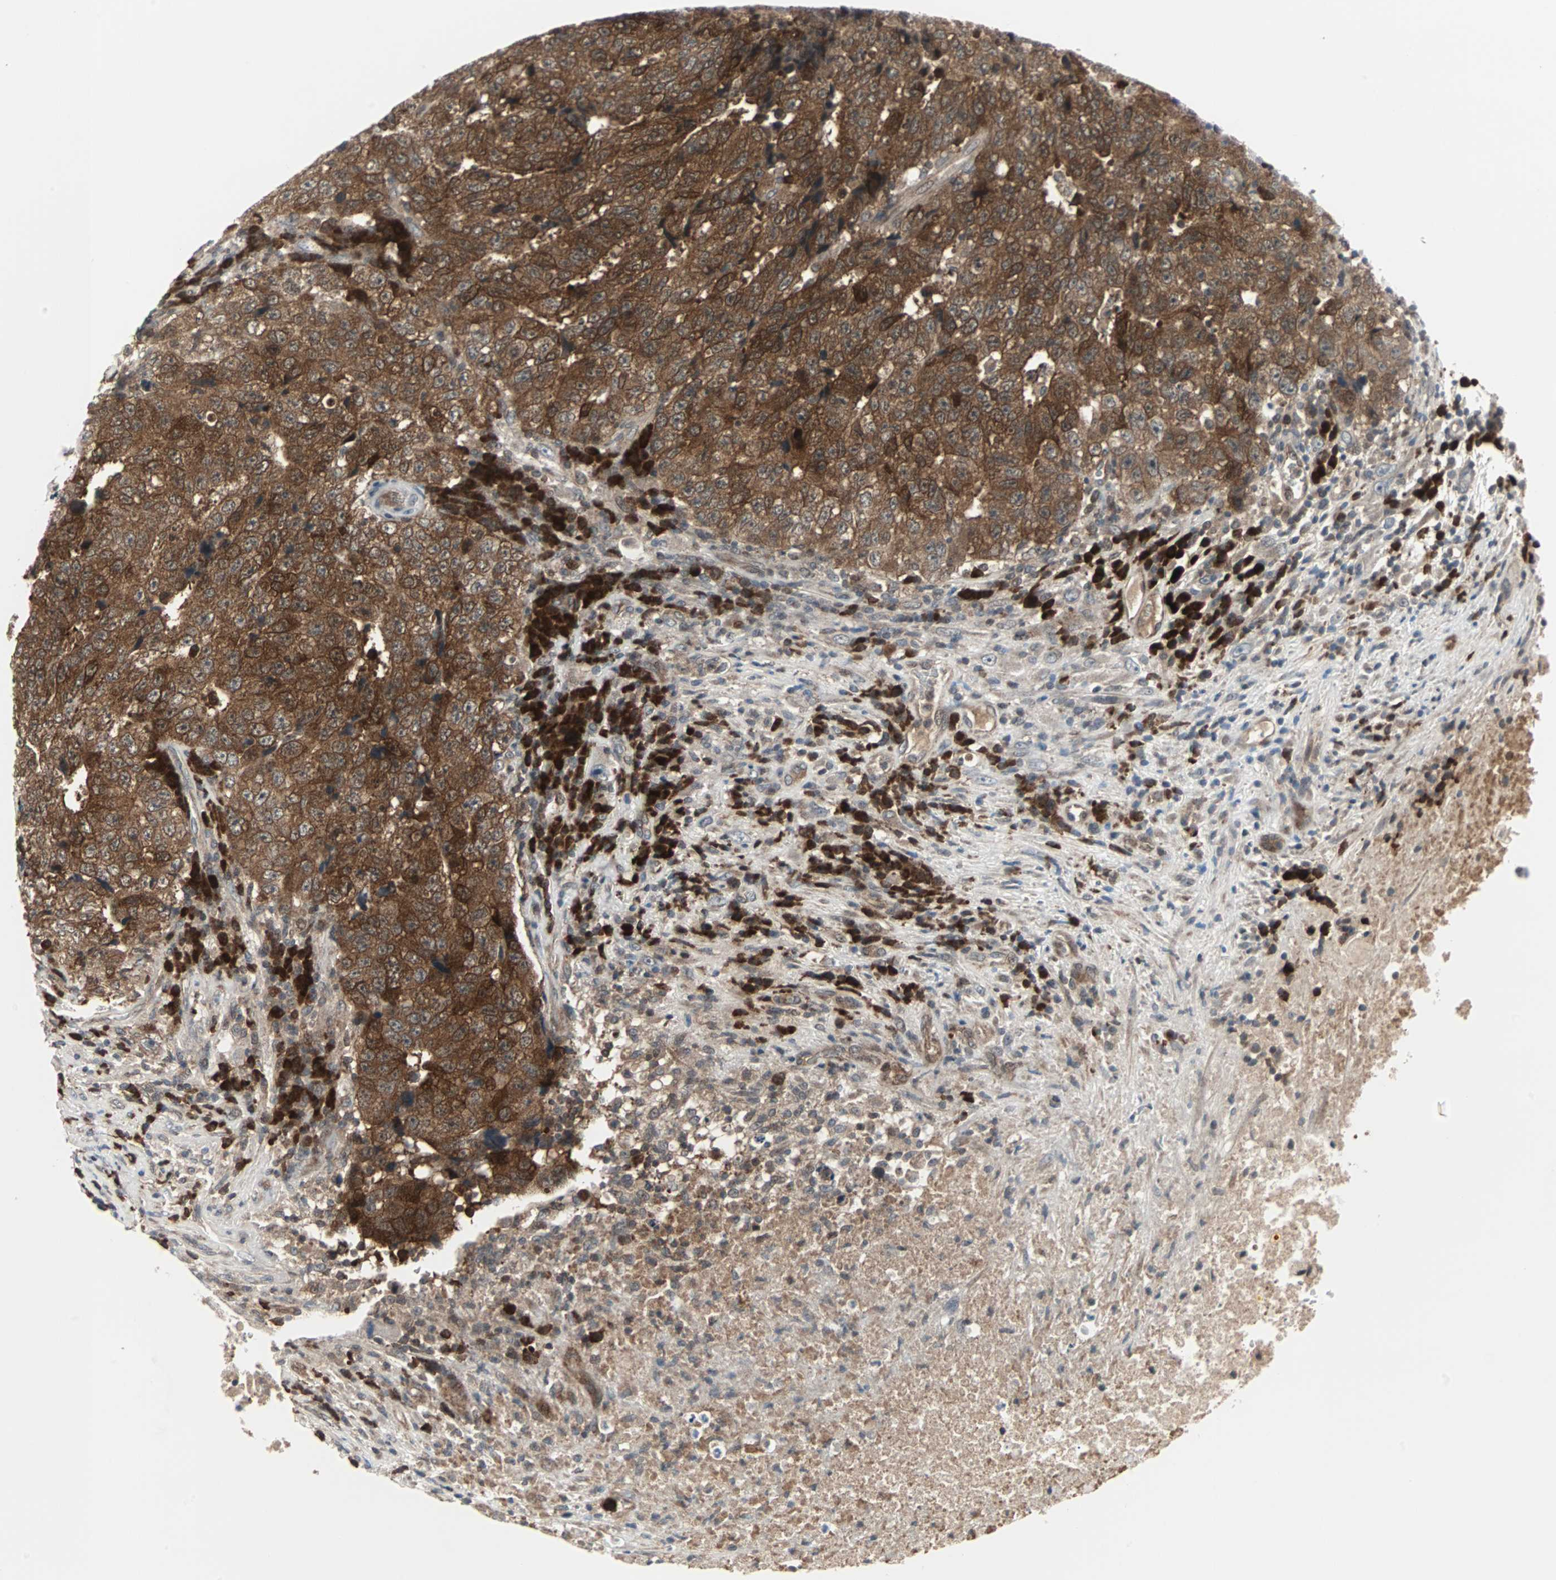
{"staining": {"intensity": "strong", "quantity": ">75%", "location": "cytoplasmic/membranous"}, "tissue": "testis cancer", "cell_type": "Tumor cells", "image_type": "cancer", "snomed": [{"axis": "morphology", "description": "Necrosis, NOS"}, {"axis": "morphology", "description": "Carcinoma, Embryonal, NOS"}, {"axis": "topography", "description": "Testis"}], "caption": "This is an image of immunohistochemistry (IHC) staining of testis embryonal carcinoma, which shows strong positivity in the cytoplasmic/membranous of tumor cells.", "gene": "CASP3", "patient": {"sex": "male", "age": 19}}